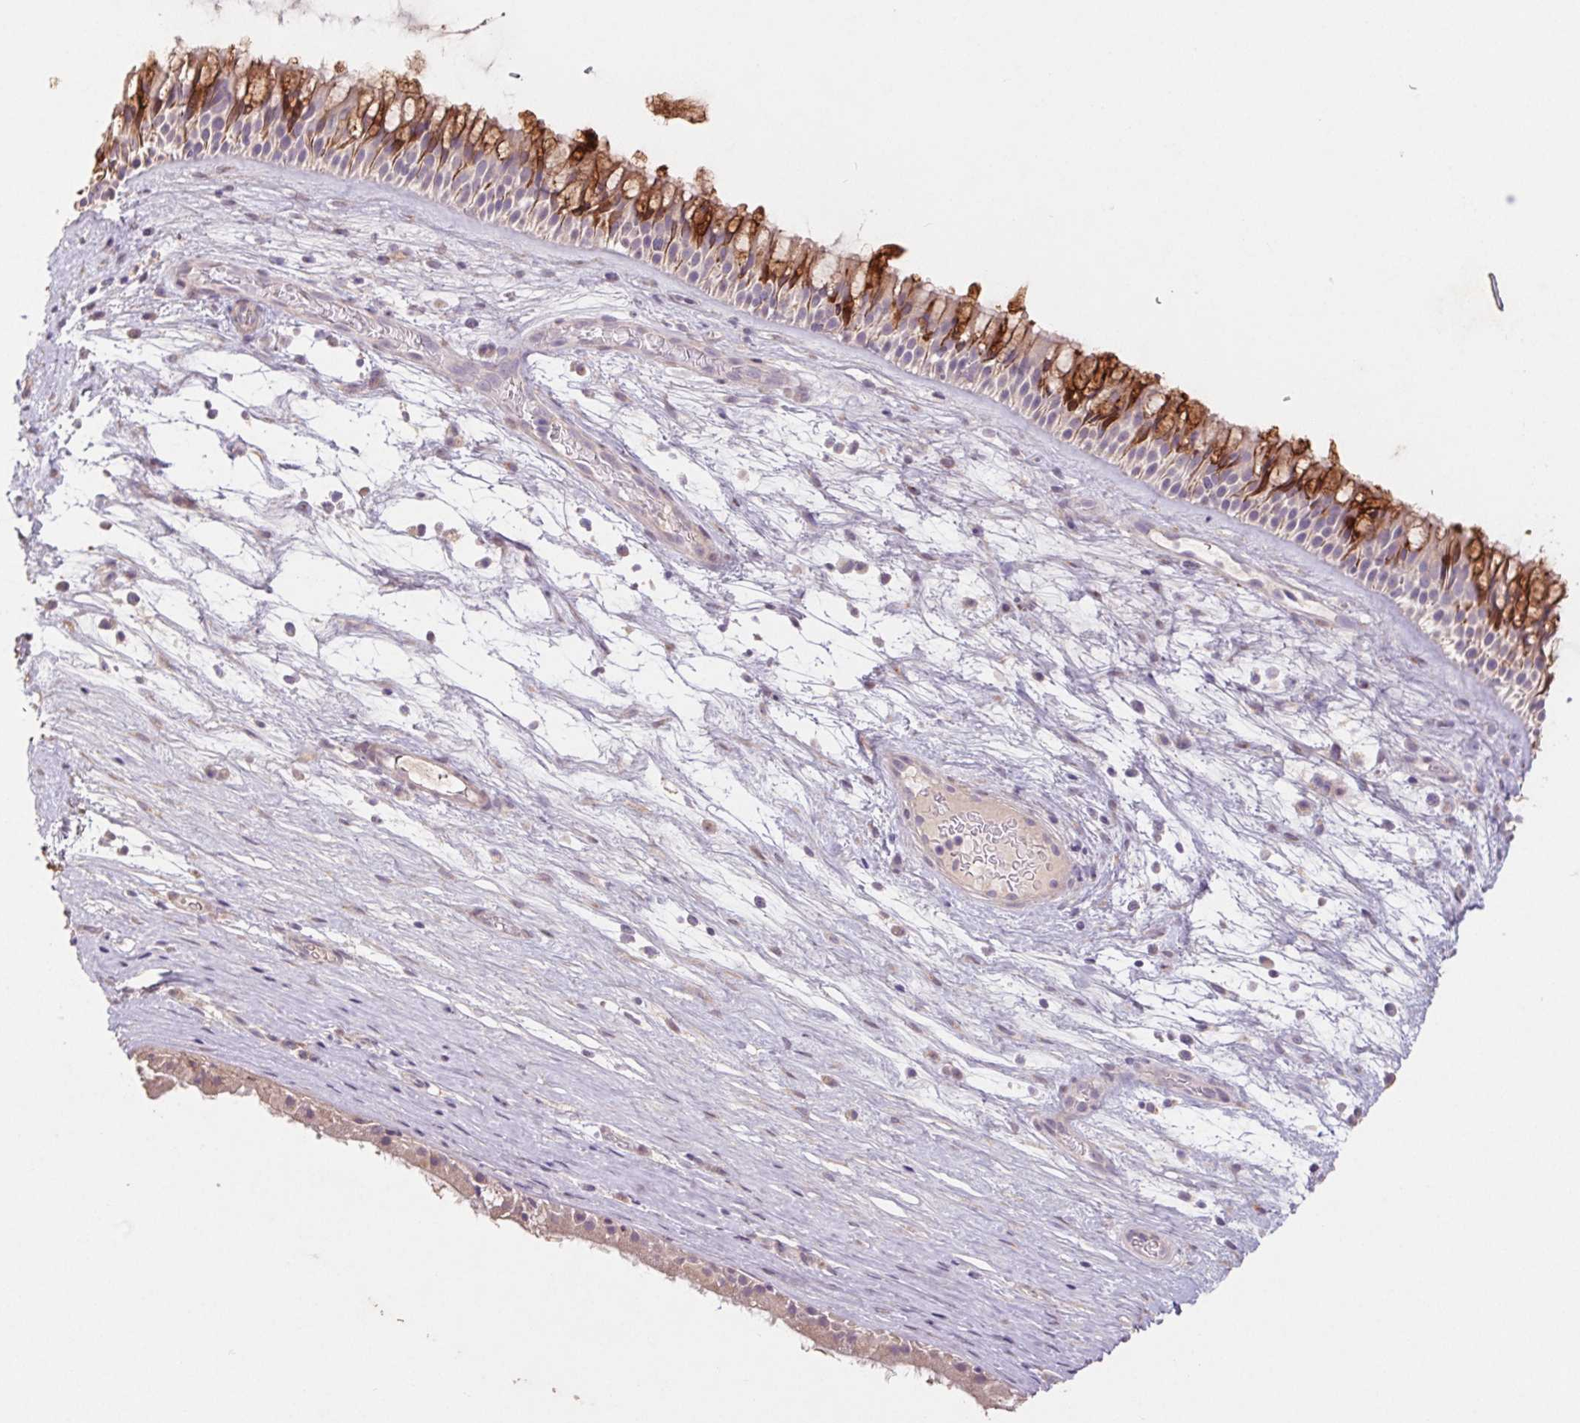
{"staining": {"intensity": "moderate", "quantity": "25%-75%", "location": "cytoplasmic/membranous"}, "tissue": "nasopharynx", "cell_type": "Respiratory epithelial cells", "image_type": "normal", "snomed": [{"axis": "morphology", "description": "Normal tissue, NOS"}, {"axis": "topography", "description": "Nasopharynx"}], "caption": "Protein expression analysis of normal human nasopharynx reveals moderate cytoplasmic/membranous staining in approximately 25%-75% of respiratory epithelial cells. (DAB (3,3'-diaminobenzidine) IHC, brown staining for protein, blue staining for nuclei).", "gene": "GRM2", "patient": {"sex": "male", "age": 74}}